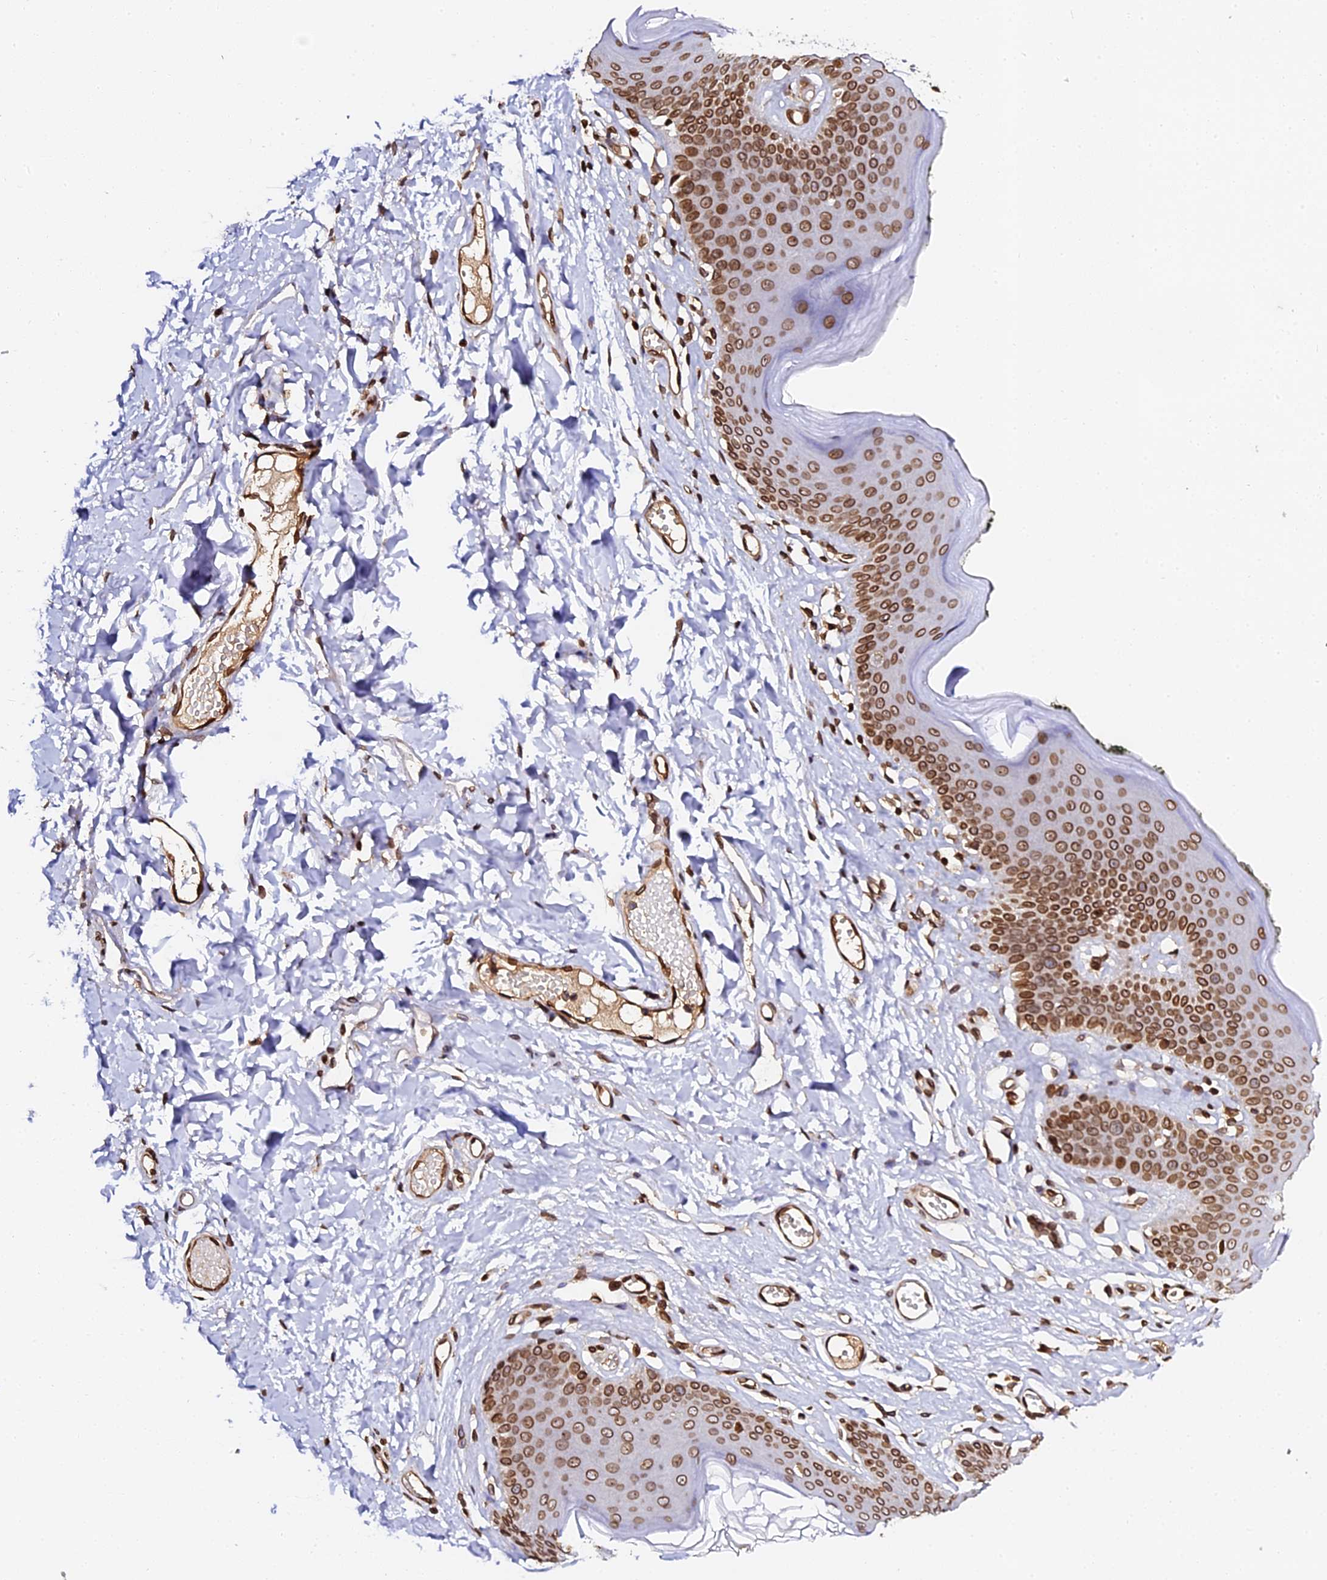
{"staining": {"intensity": "strong", "quantity": ">75%", "location": "cytoplasmic/membranous,nuclear"}, "tissue": "skin", "cell_type": "Epidermal cells", "image_type": "normal", "snomed": [{"axis": "morphology", "description": "Normal tissue, NOS"}, {"axis": "morphology", "description": "Inflammation, NOS"}, {"axis": "topography", "description": "Vulva"}], "caption": "The immunohistochemical stain shows strong cytoplasmic/membranous,nuclear positivity in epidermal cells of normal skin. Ihc stains the protein in brown and the nuclei are stained blue.", "gene": "ANAPC5", "patient": {"sex": "female", "age": 84}}